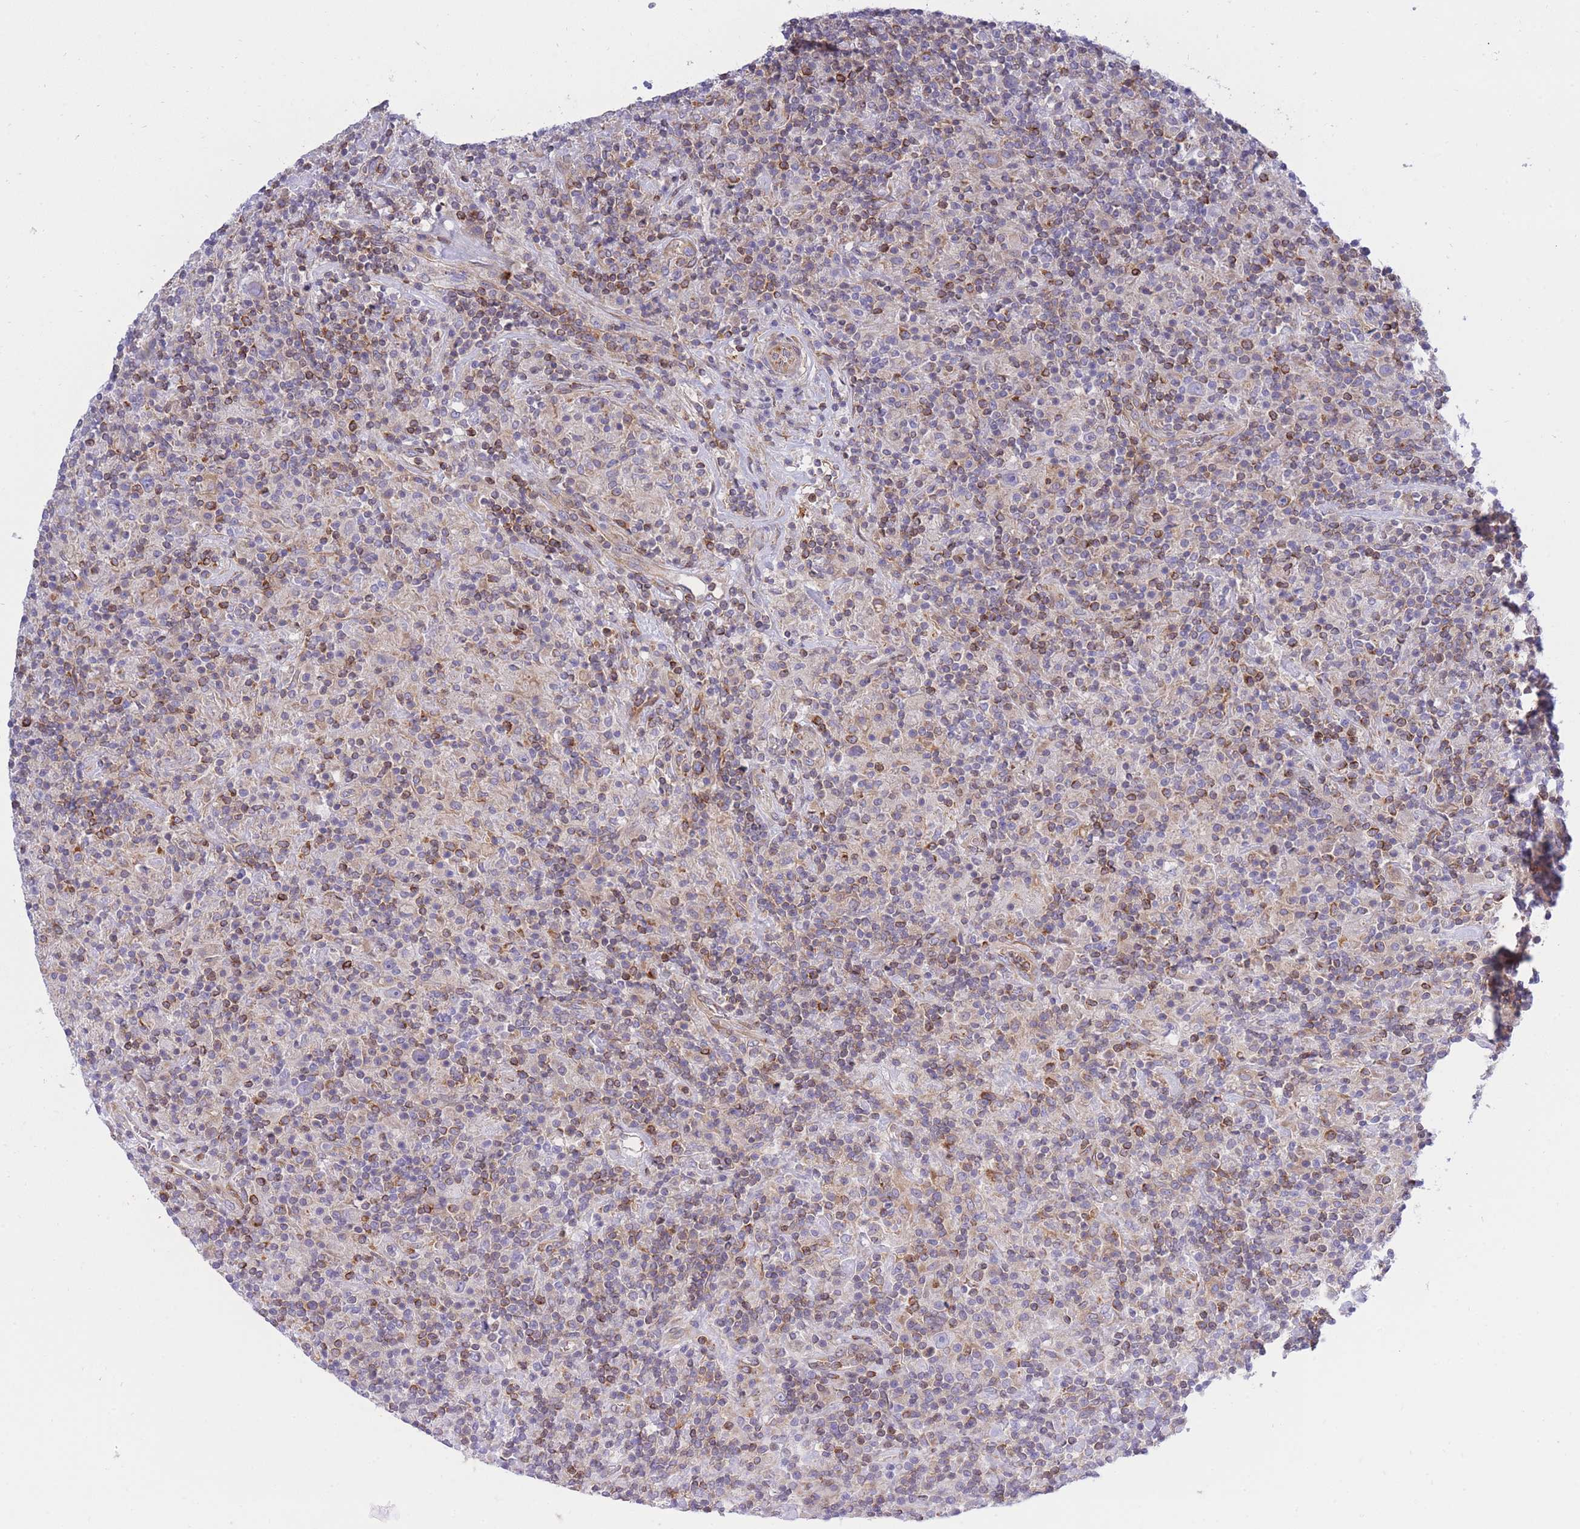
{"staining": {"intensity": "weak", "quantity": "<25%", "location": "cytoplasmic/membranous"}, "tissue": "lymphoma", "cell_type": "Tumor cells", "image_type": "cancer", "snomed": [{"axis": "morphology", "description": "Hodgkin's disease, NOS"}, {"axis": "topography", "description": "Lymph node"}], "caption": "Immunohistochemical staining of human lymphoma displays no significant expression in tumor cells. The staining was performed using DAB (3,3'-diaminobenzidine) to visualize the protein expression in brown, while the nuclei were stained in blue with hematoxylin (Magnification: 20x).", "gene": "REM1", "patient": {"sex": "male", "age": 70}}